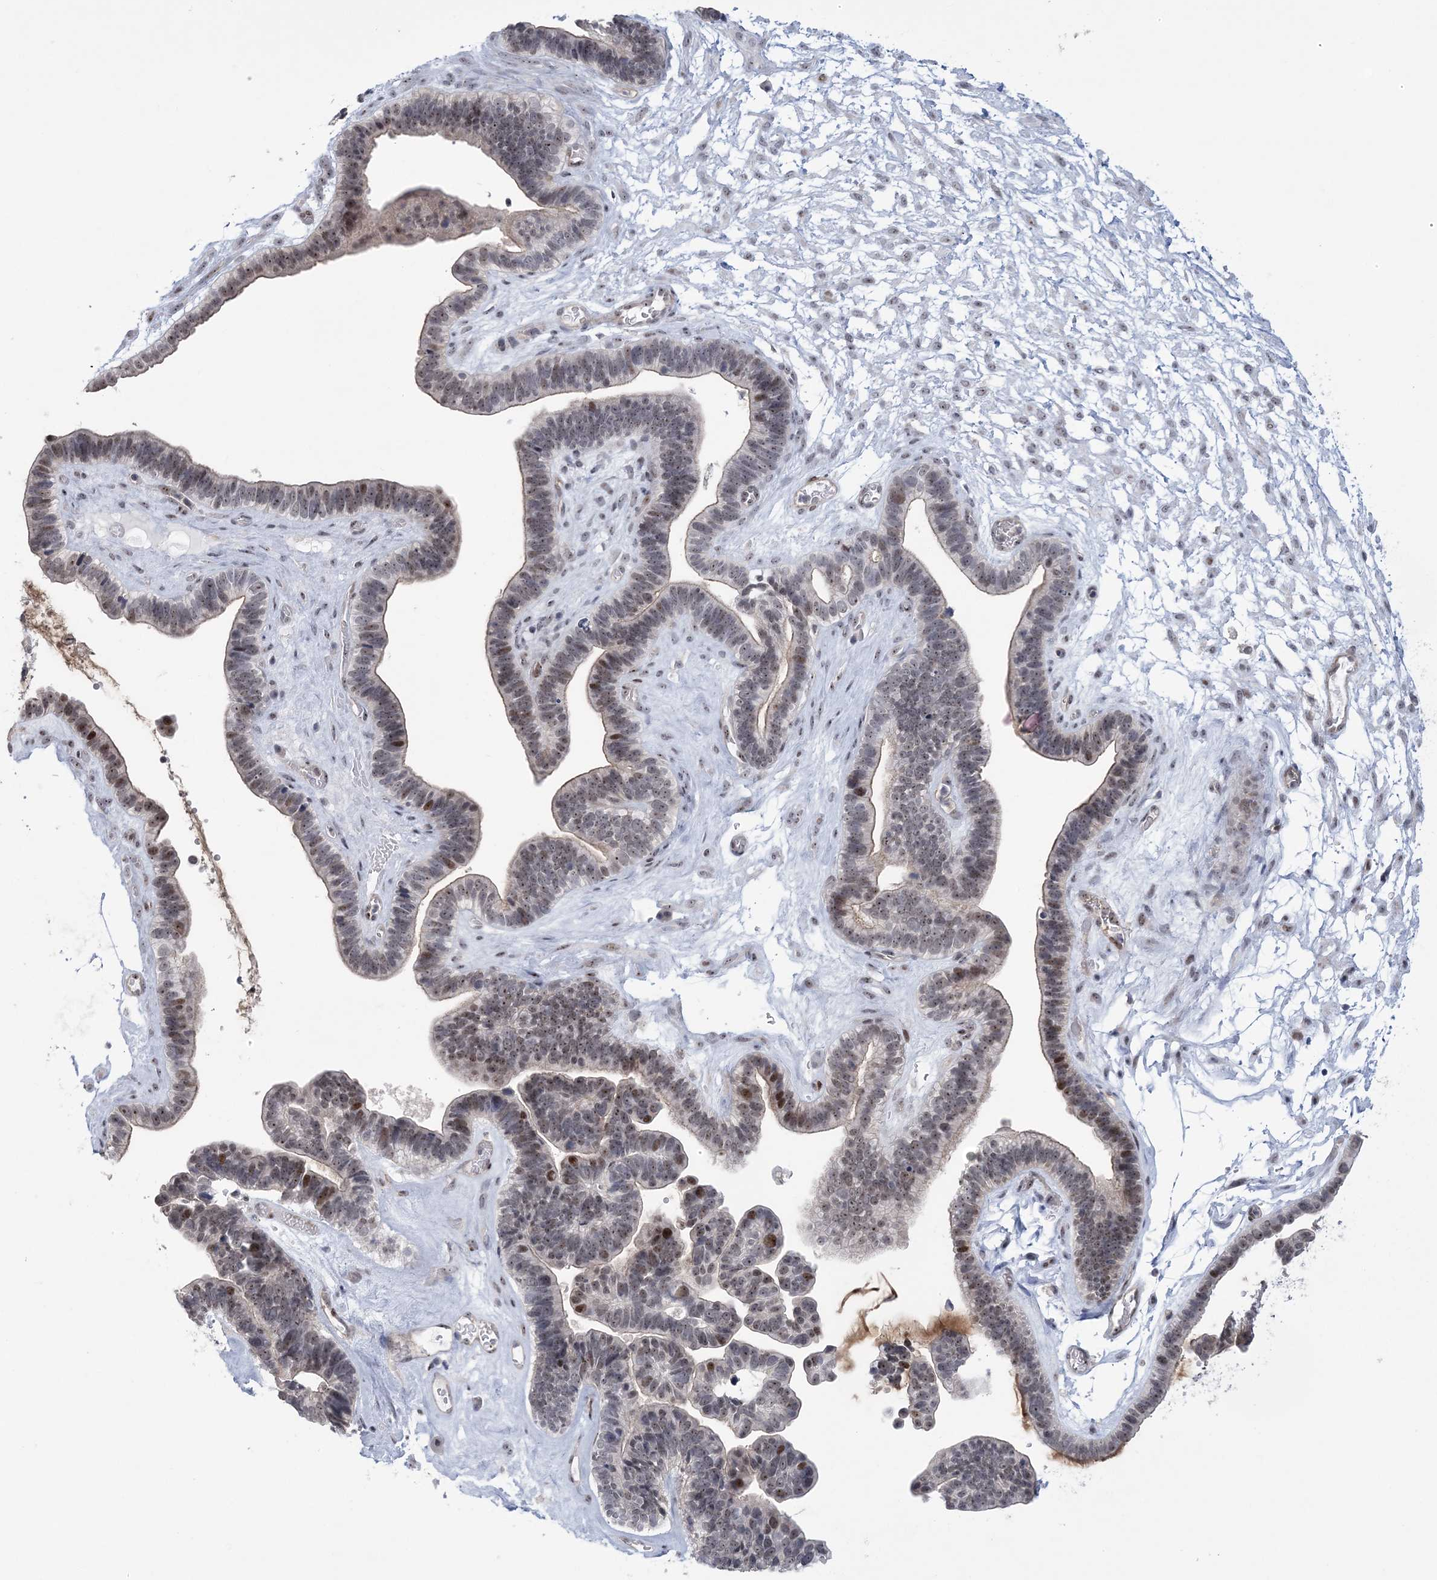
{"staining": {"intensity": "moderate", "quantity": "25%-75%", "location": "nuclear"}, "tissue": "ovarian cancer", "cell_type": "Tumor cells", "image_type": "cancer", "snomed": [{"axis": "morphology", "description": "Cystadenocarcinoma, serous, NOS"}, {"axis": "topography", "description": "Ovary"}], "caption": "Tumor cells show medium levels of moderate nuclear positivity in about 25%-75% of cells in human ovarian serous cystadenocarcinoma.", "gene": "HOMEZ", "patient": {"sex": "female", "age": 56}}